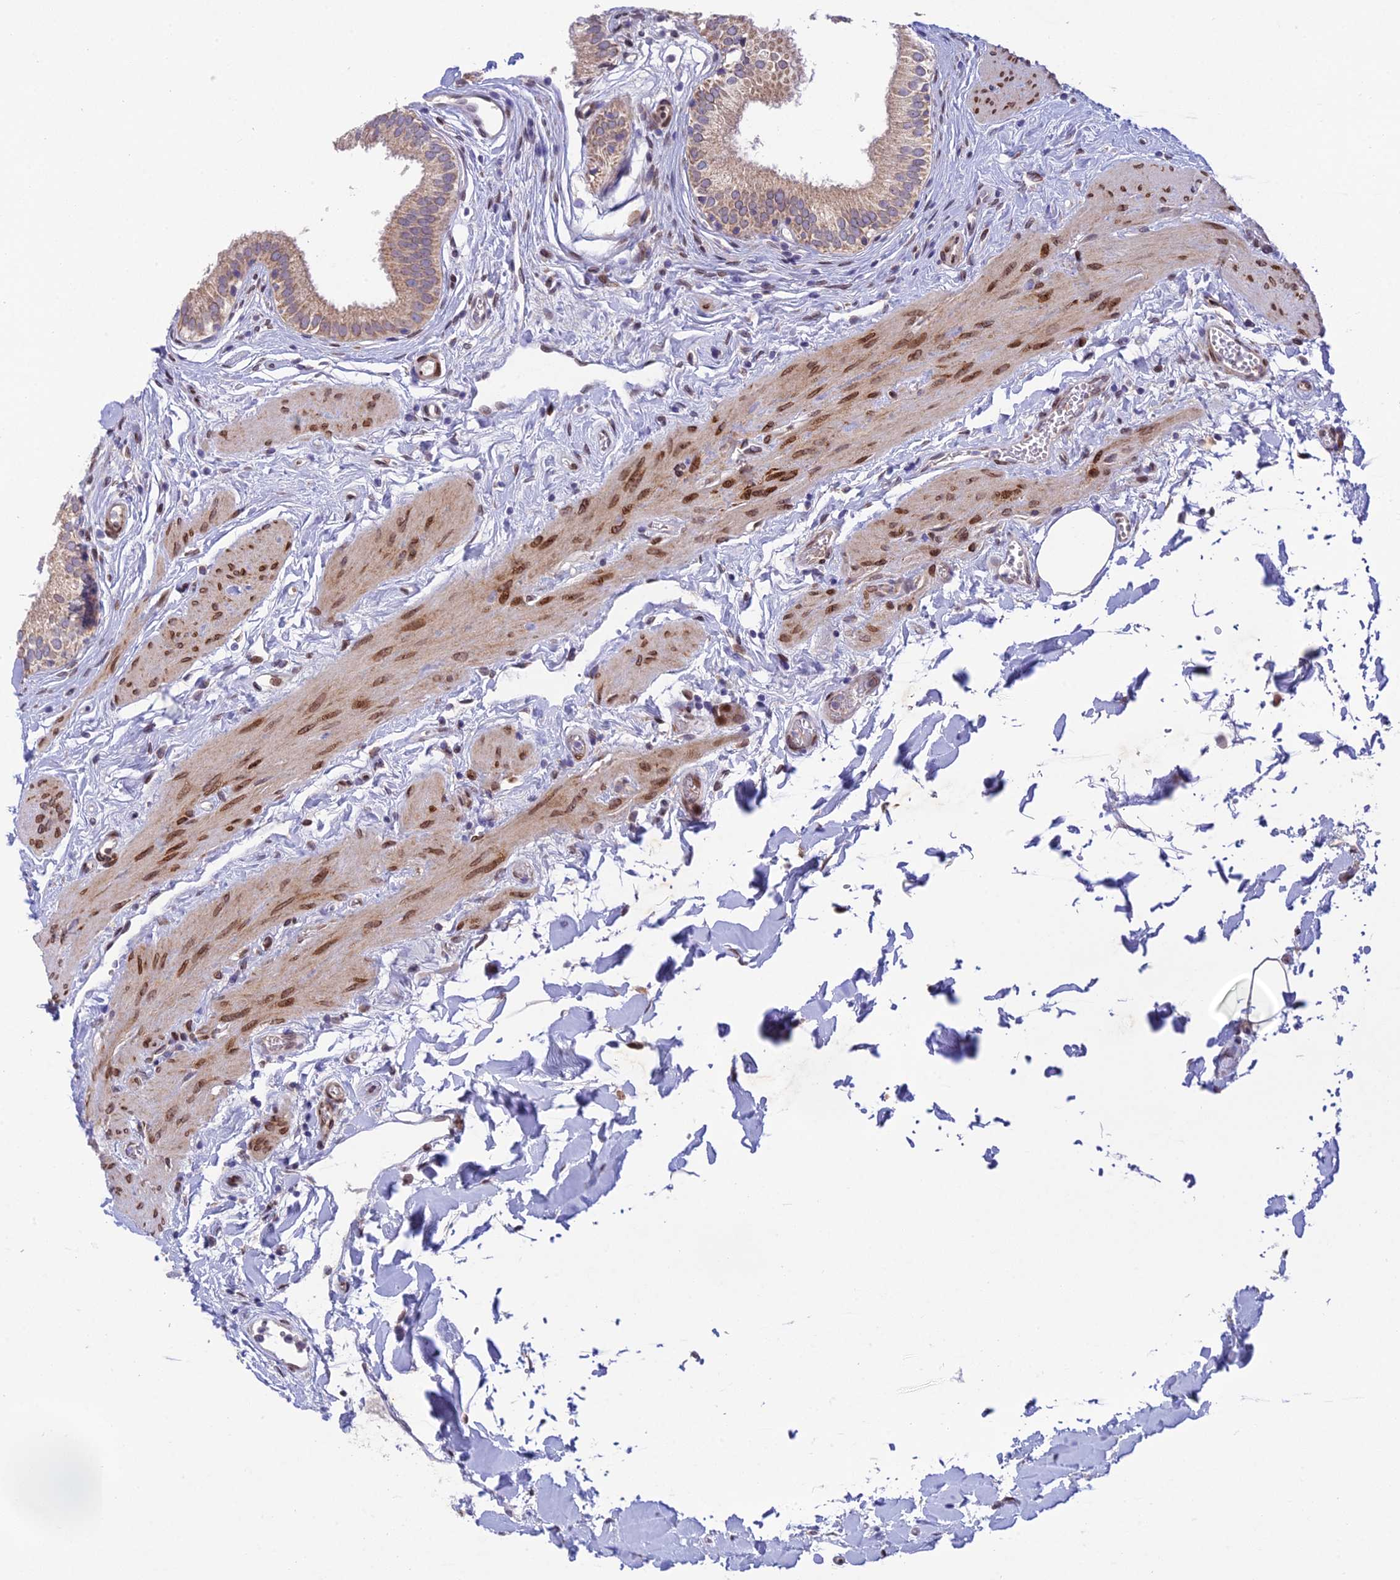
{"staining": {"intensity": "moderate", "quantity": ">75%", "location": "cytoplasmic/membranous"}, "tissue": "gallbladder", "cell_type": "Glandular cells", "image_type": "normal", "snomed": [{"axis": "morphology", "description": "Normal tissue, NOS"}, {"axis": "topography", "description": "Gallbladder"}], "caption": "A brown stain labels moderate cytoplasmic/membranous expression of a protein in glandular cells of normal human gallbladder.", "gene": "MGAT2", "patient": {"sex": "female", "age": 54}}